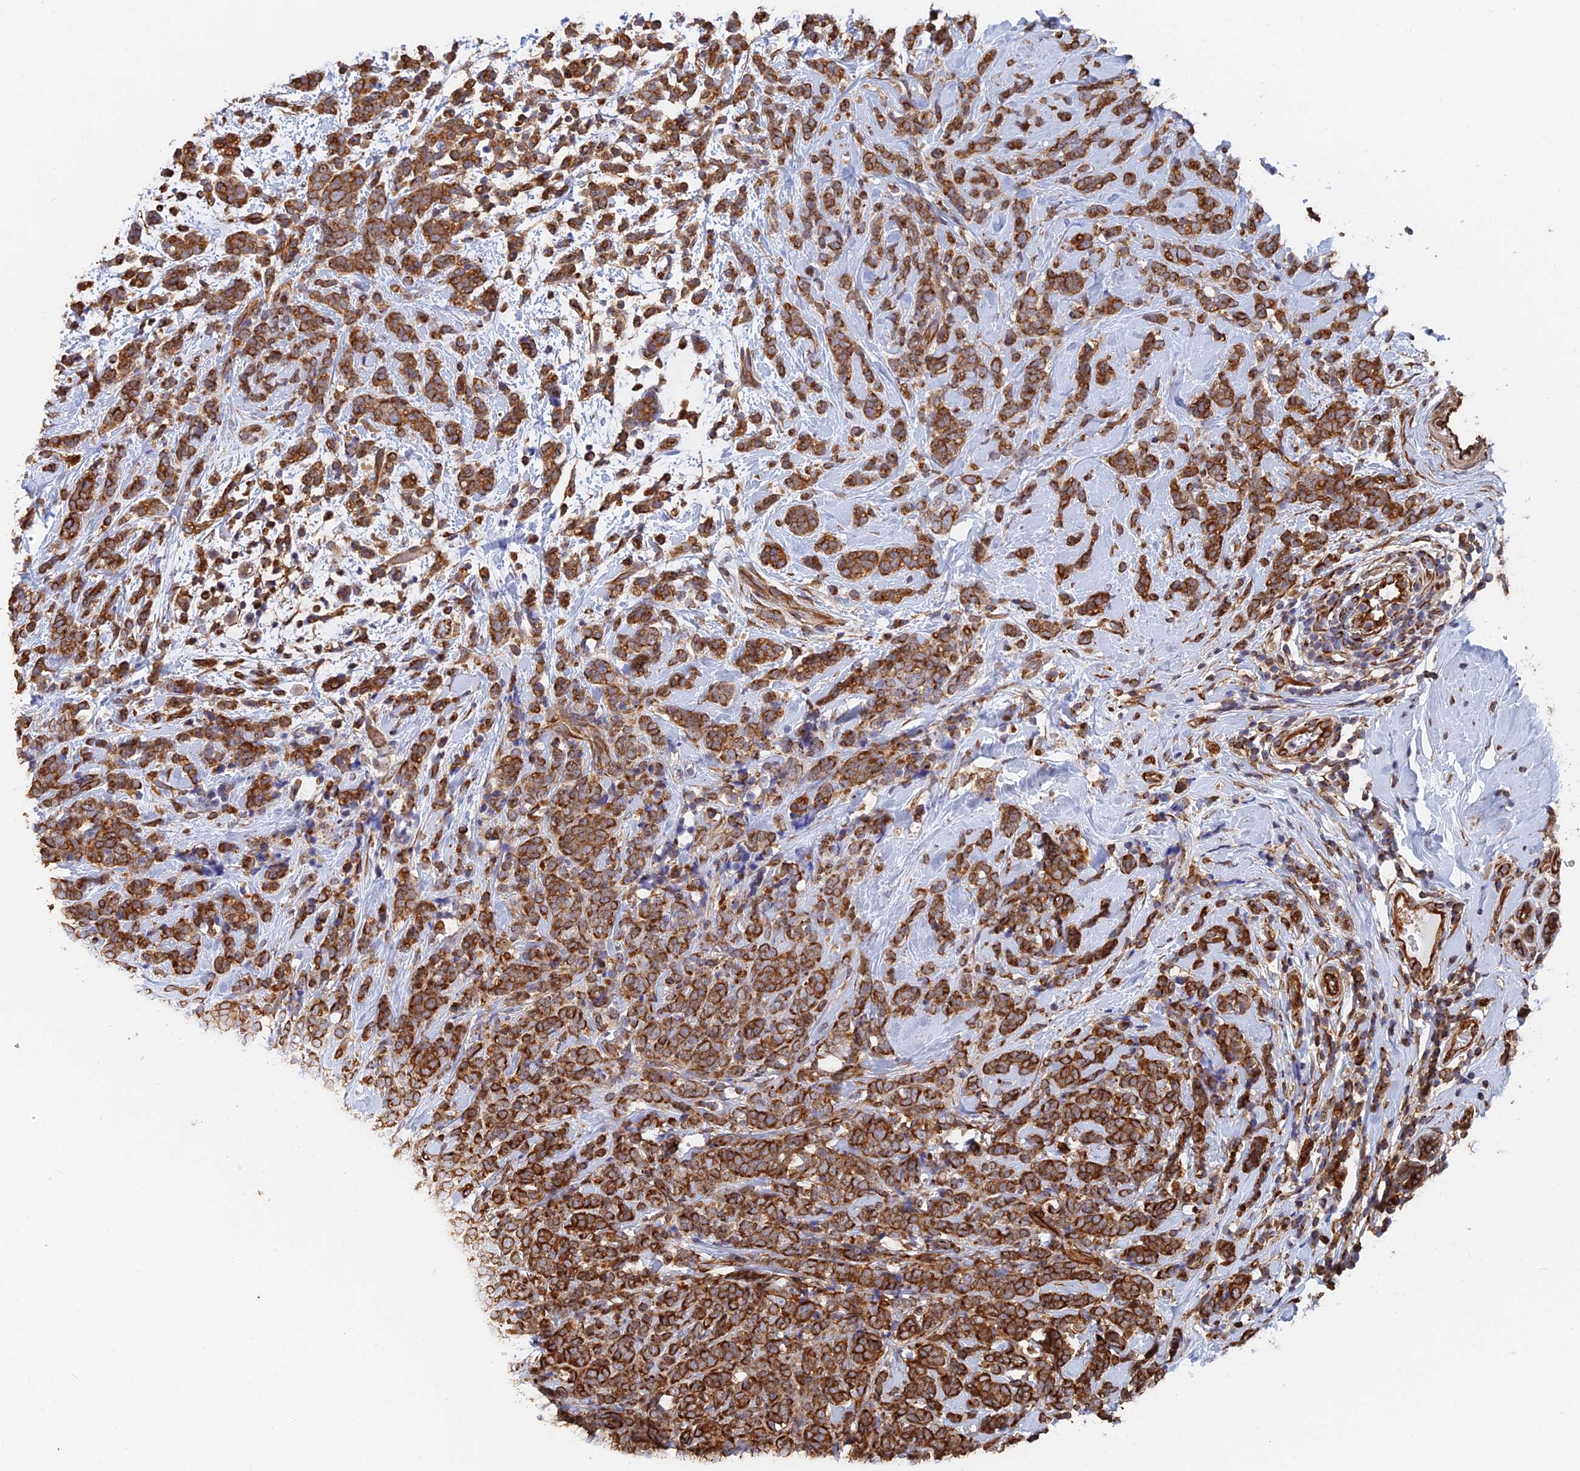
{"staining": {"intensity": "strong", "quantity": ">75%", "location": "cytoplasmic/membranous"}, "tissue": "breast cancer", "cell_type": "Tumor cells", "image_type": "cancer", "snomed": [{"axis": "morphology", "description": "Lobular carcinoma"}, {"axis": "topography", "description": "Breast"}], "caption": "Immunohistochemistry (IHC) photomicrograph of human lobular carcinoma (breast) stained for a protein (brown), which exhibits high levels of strong cytoplasmic/membranous positivity in approximately >75% of tumor cells.", "gene": "WBP11", "patient": {"sex": "female", "age": 58}}